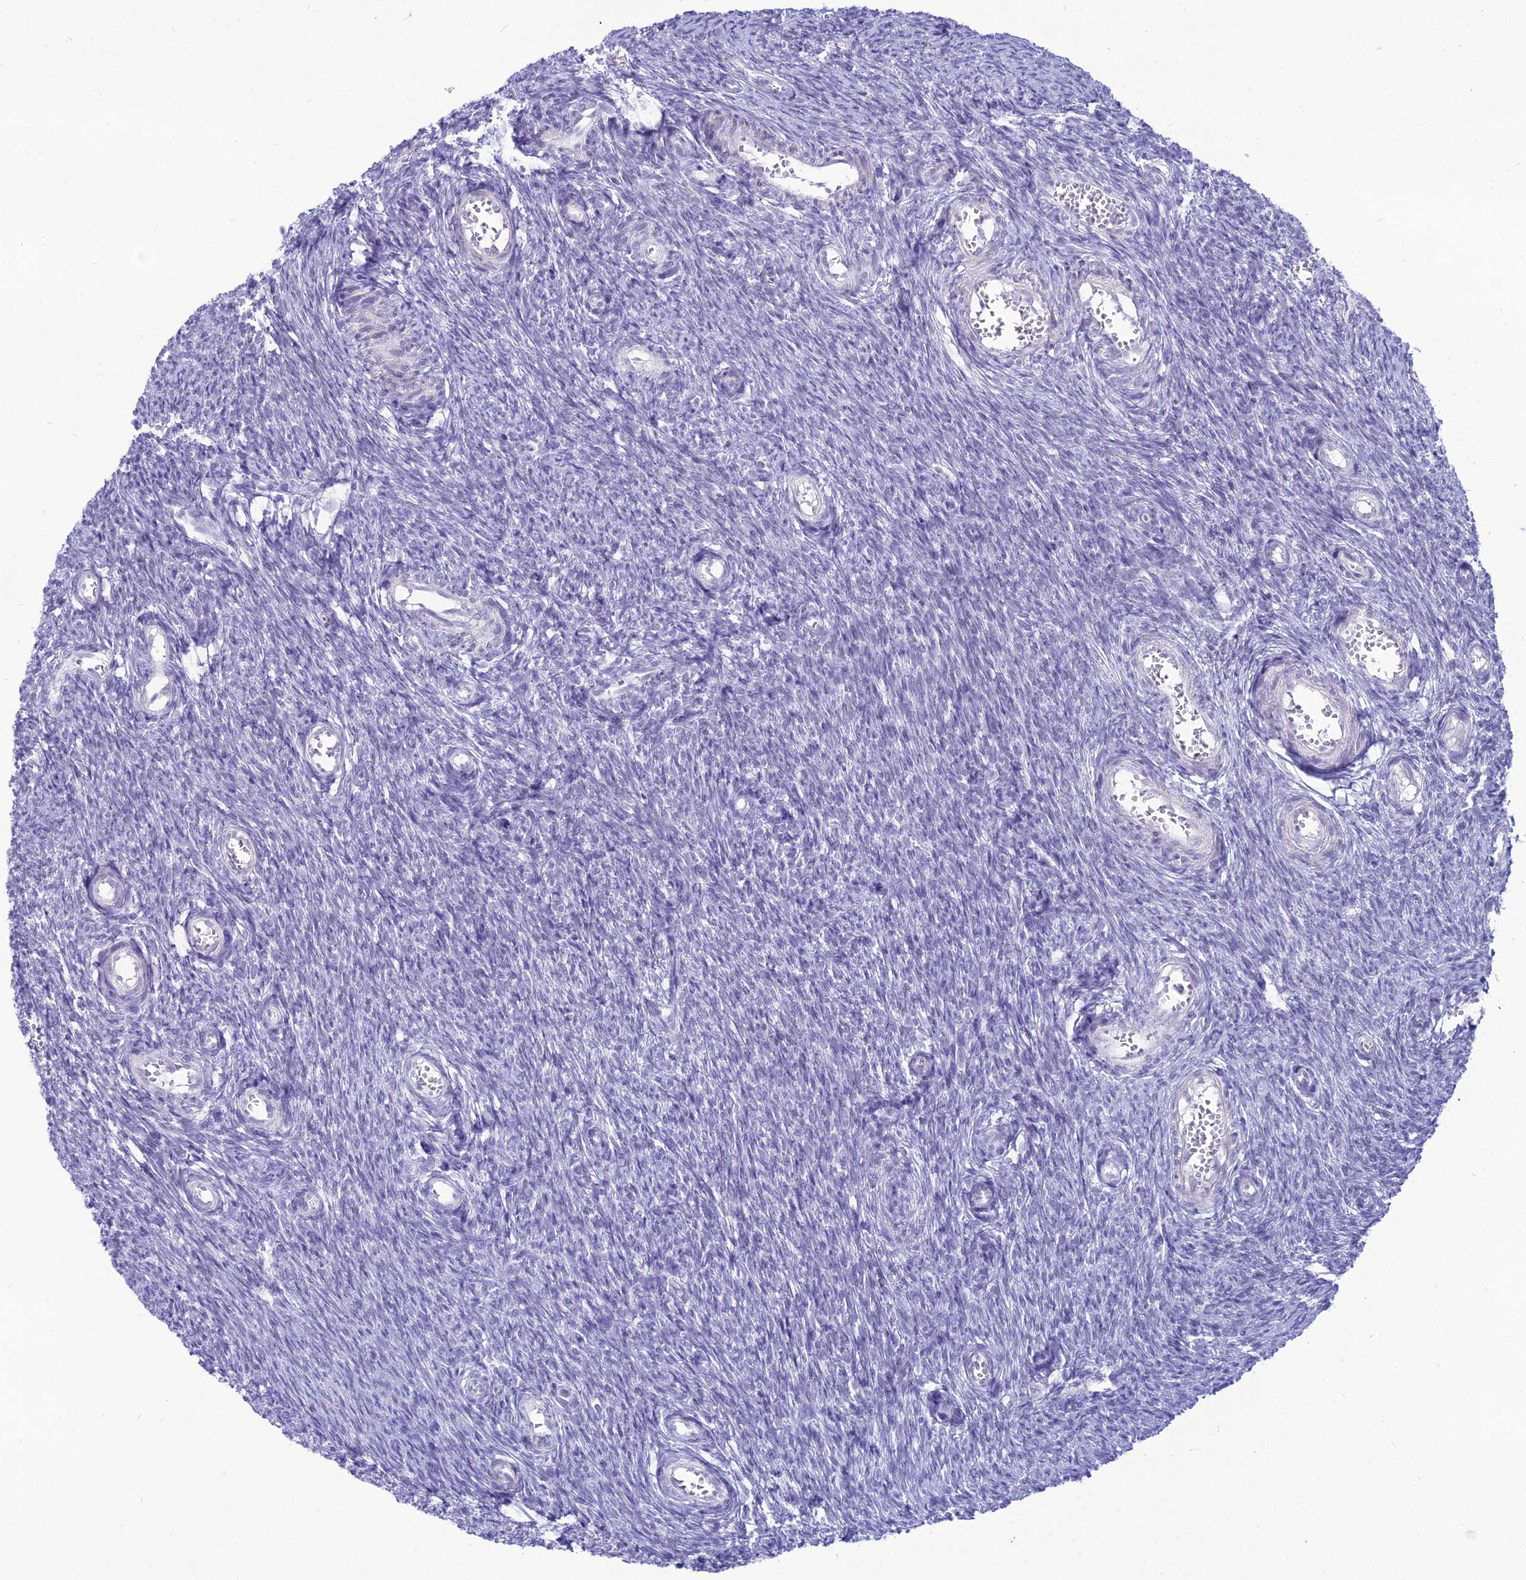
{"staining": {"intensity": "negative", "quantity": "none", "location": "none"}, "tissue": "ovary", "cell_type": "Ovarian stroma cells", "image_type": "normal", "snomed": [{"axis": "morphology", "description": "Normal tissue, NOS"}, {"axis": "topography", "description": "Ovary"}], "caption": "IHC micrograph of benign ovary: human ovary stained with DAB shows no significant protein staining in ovarian stroma cells.", "gene": "DHX40", "patient": {"sex": "female", "age": 44}}